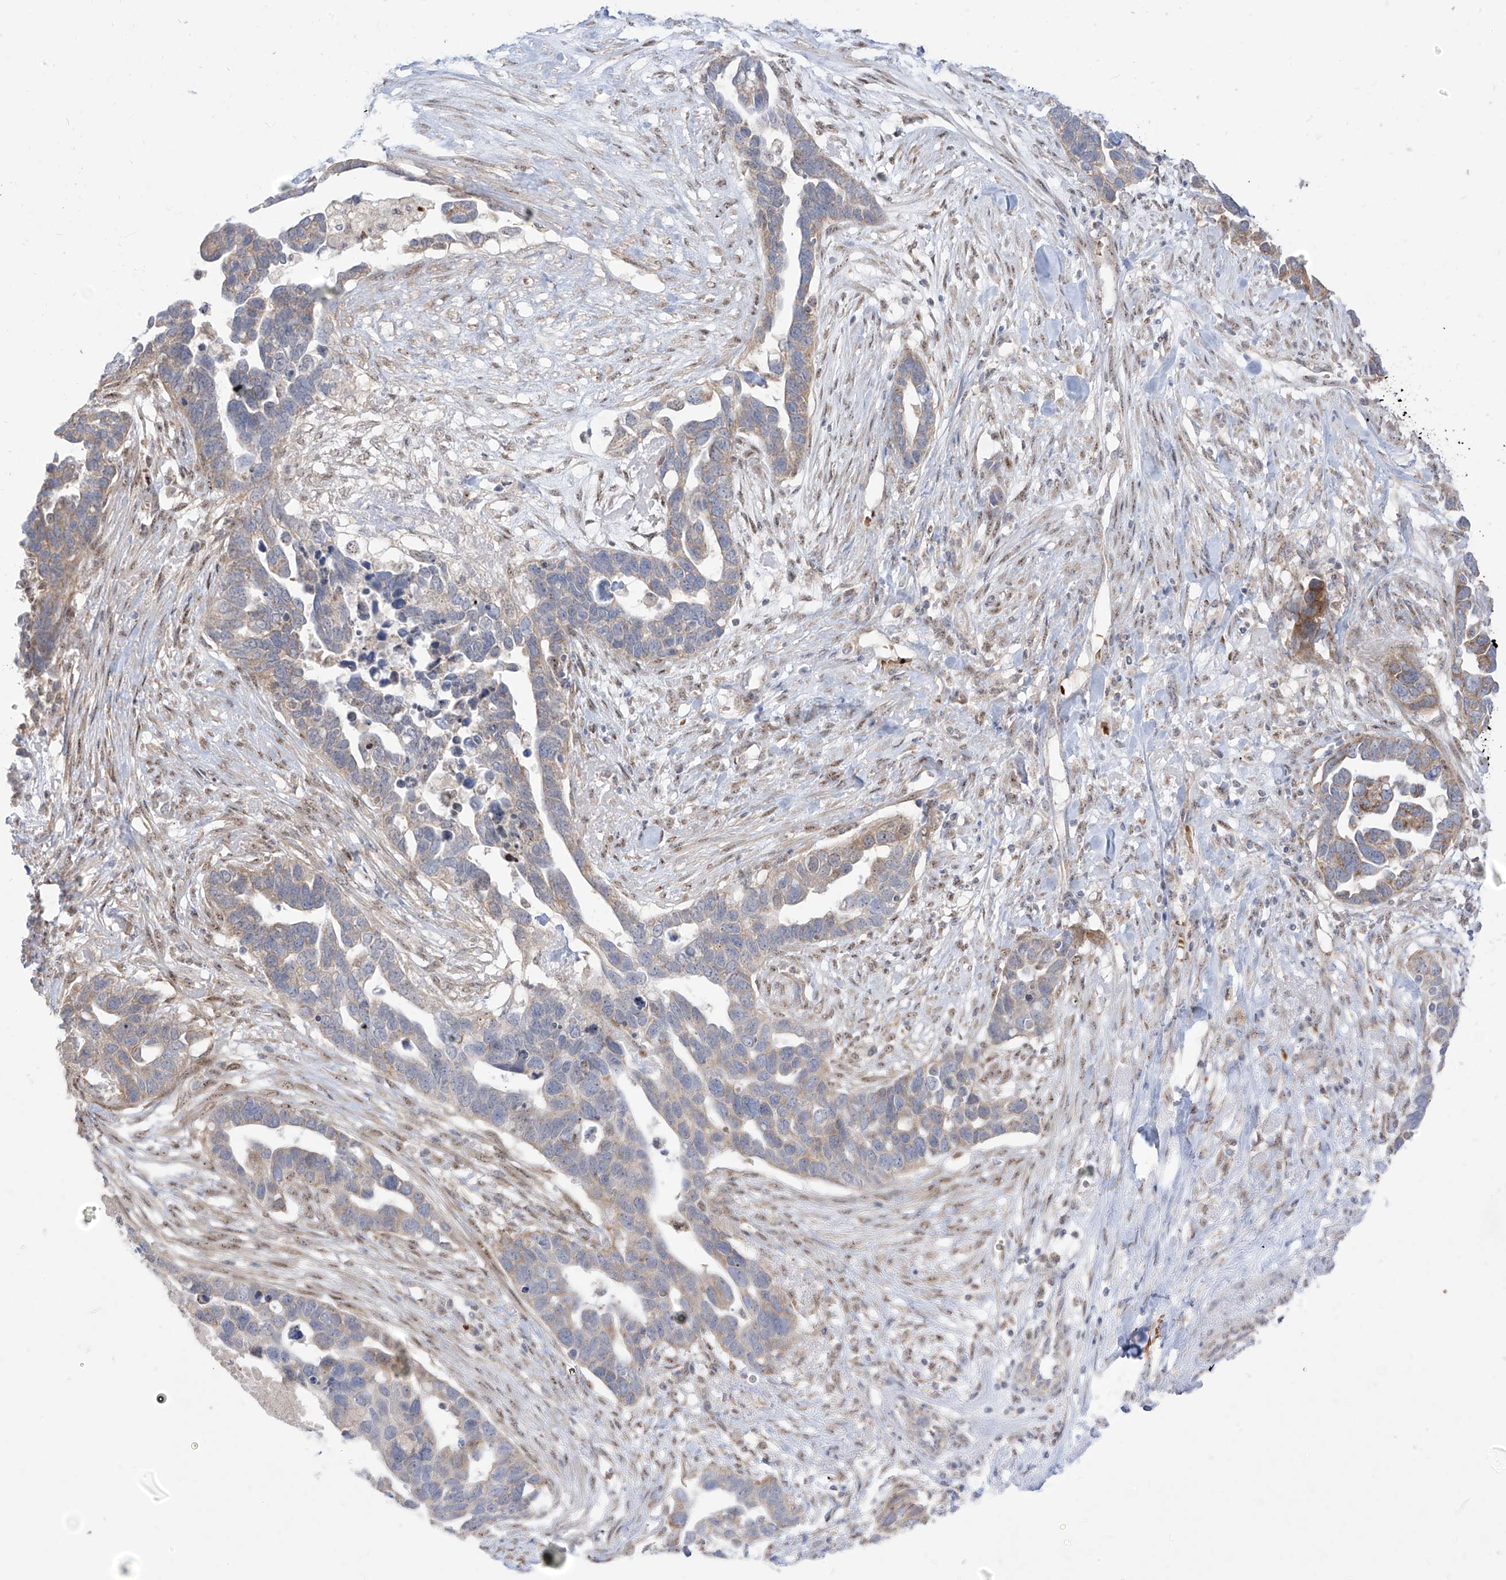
{"staining": {"intensity": "moderate", "quantity": "<25%", "location": "cytoplasmic/membranous"}, "tissue": "ovarian cancer", "cell_type": "Tumor cells", "image_type": "cancer", "snomed": [{"axis": "morphology", "description": "Cystadenocarcinoma, serous, NOS"}, {"axis": "topography", "description": "Ovary"}], "caption": "A brown stain labels moderate cytoplasmic/membranous staining of a protein in human ovarian cancer (serous cystadenocarcinoma) tumor cells.", "gene": "ARHGEF40", "patient": {"sex": "female", "age": 54}}